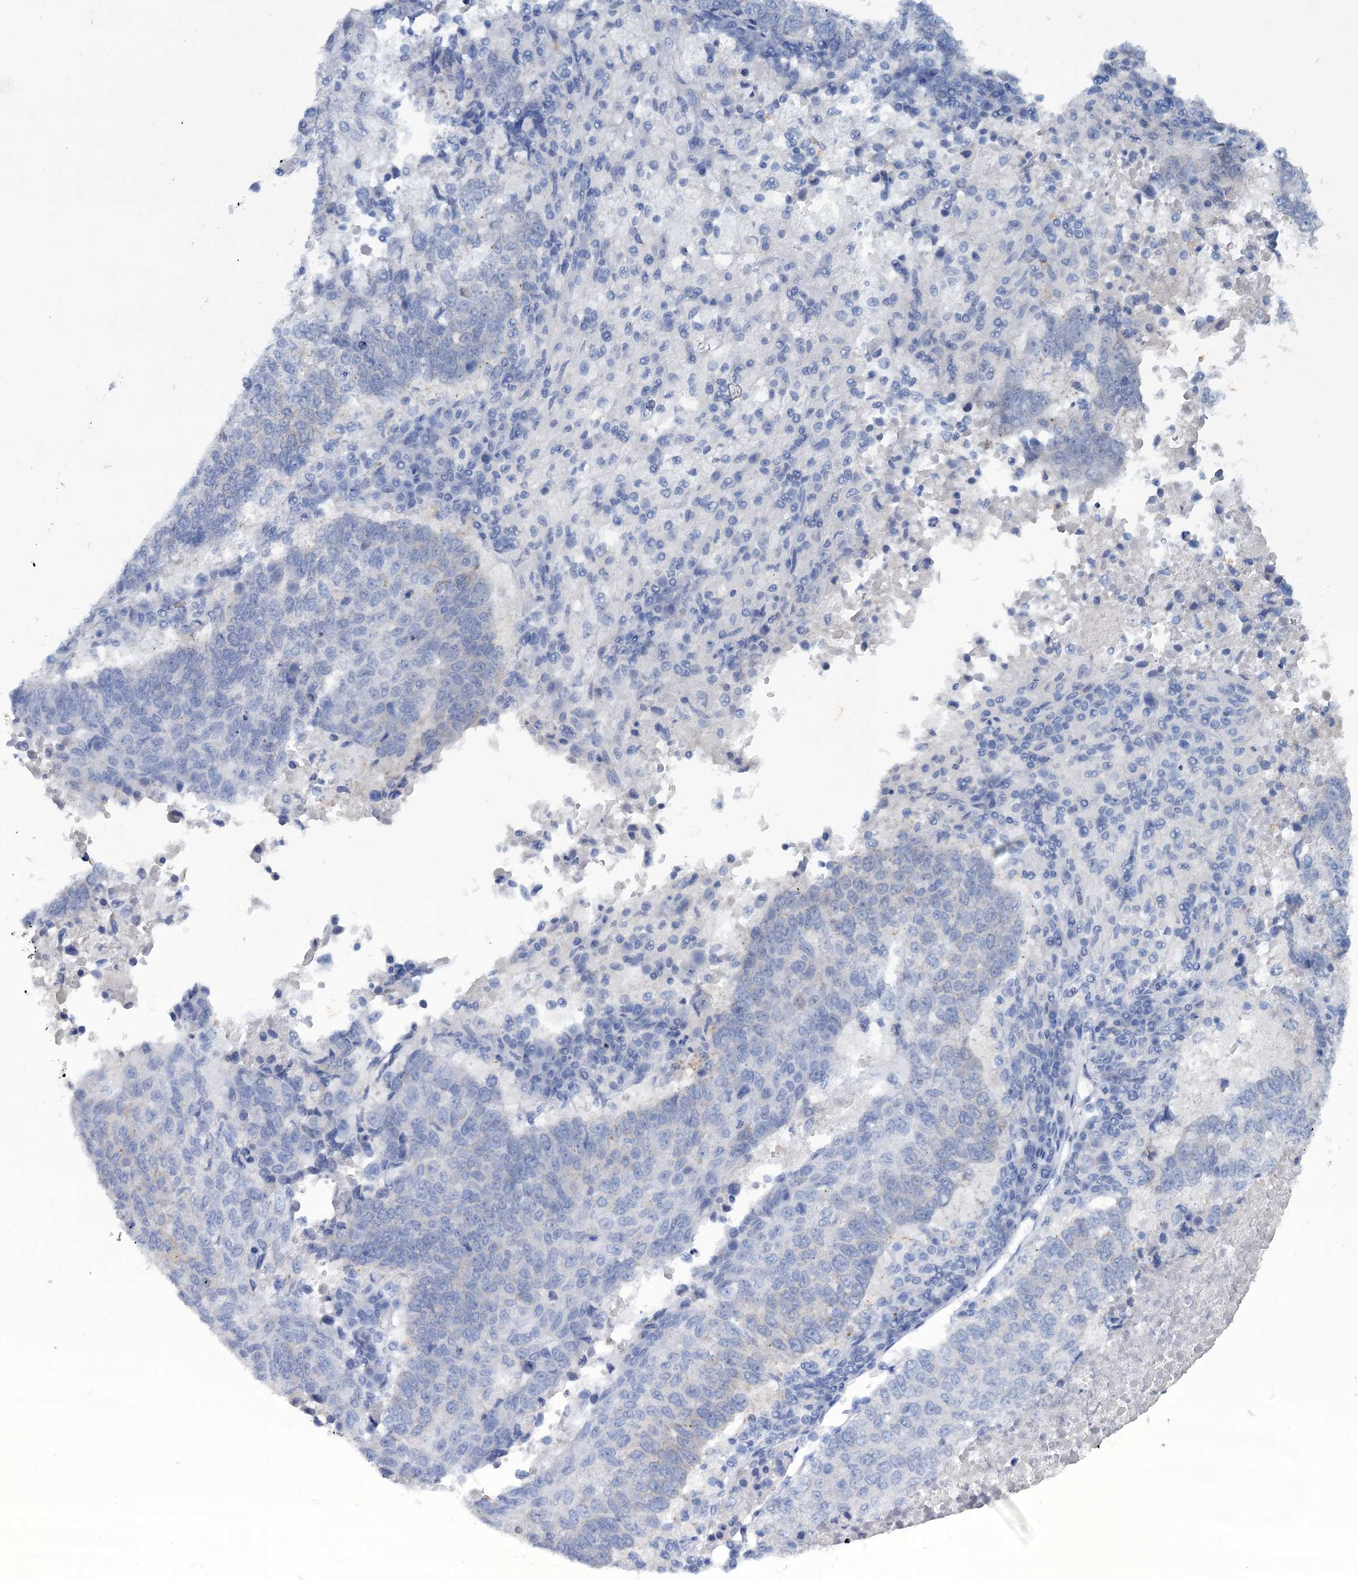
{"staining": {"intensity": "negative", "quantity": "none", "location": "none"}, "tissue": "lung cancer", "cell_type": "Tumor cells", "image_type": "cancer", "snomed": [{"axis": "morphology", "description": "Squamous cell carcinoma, NOS"}, {"axis": "topography", "description": "Lung"}], "caption": "A micrograph of squamous cell carcinoma (lung) stained for a protein reveals no brown staining in tumor cells.", "gene": "MID1IP1", "patient": {"sex": "male", "age": 73}}